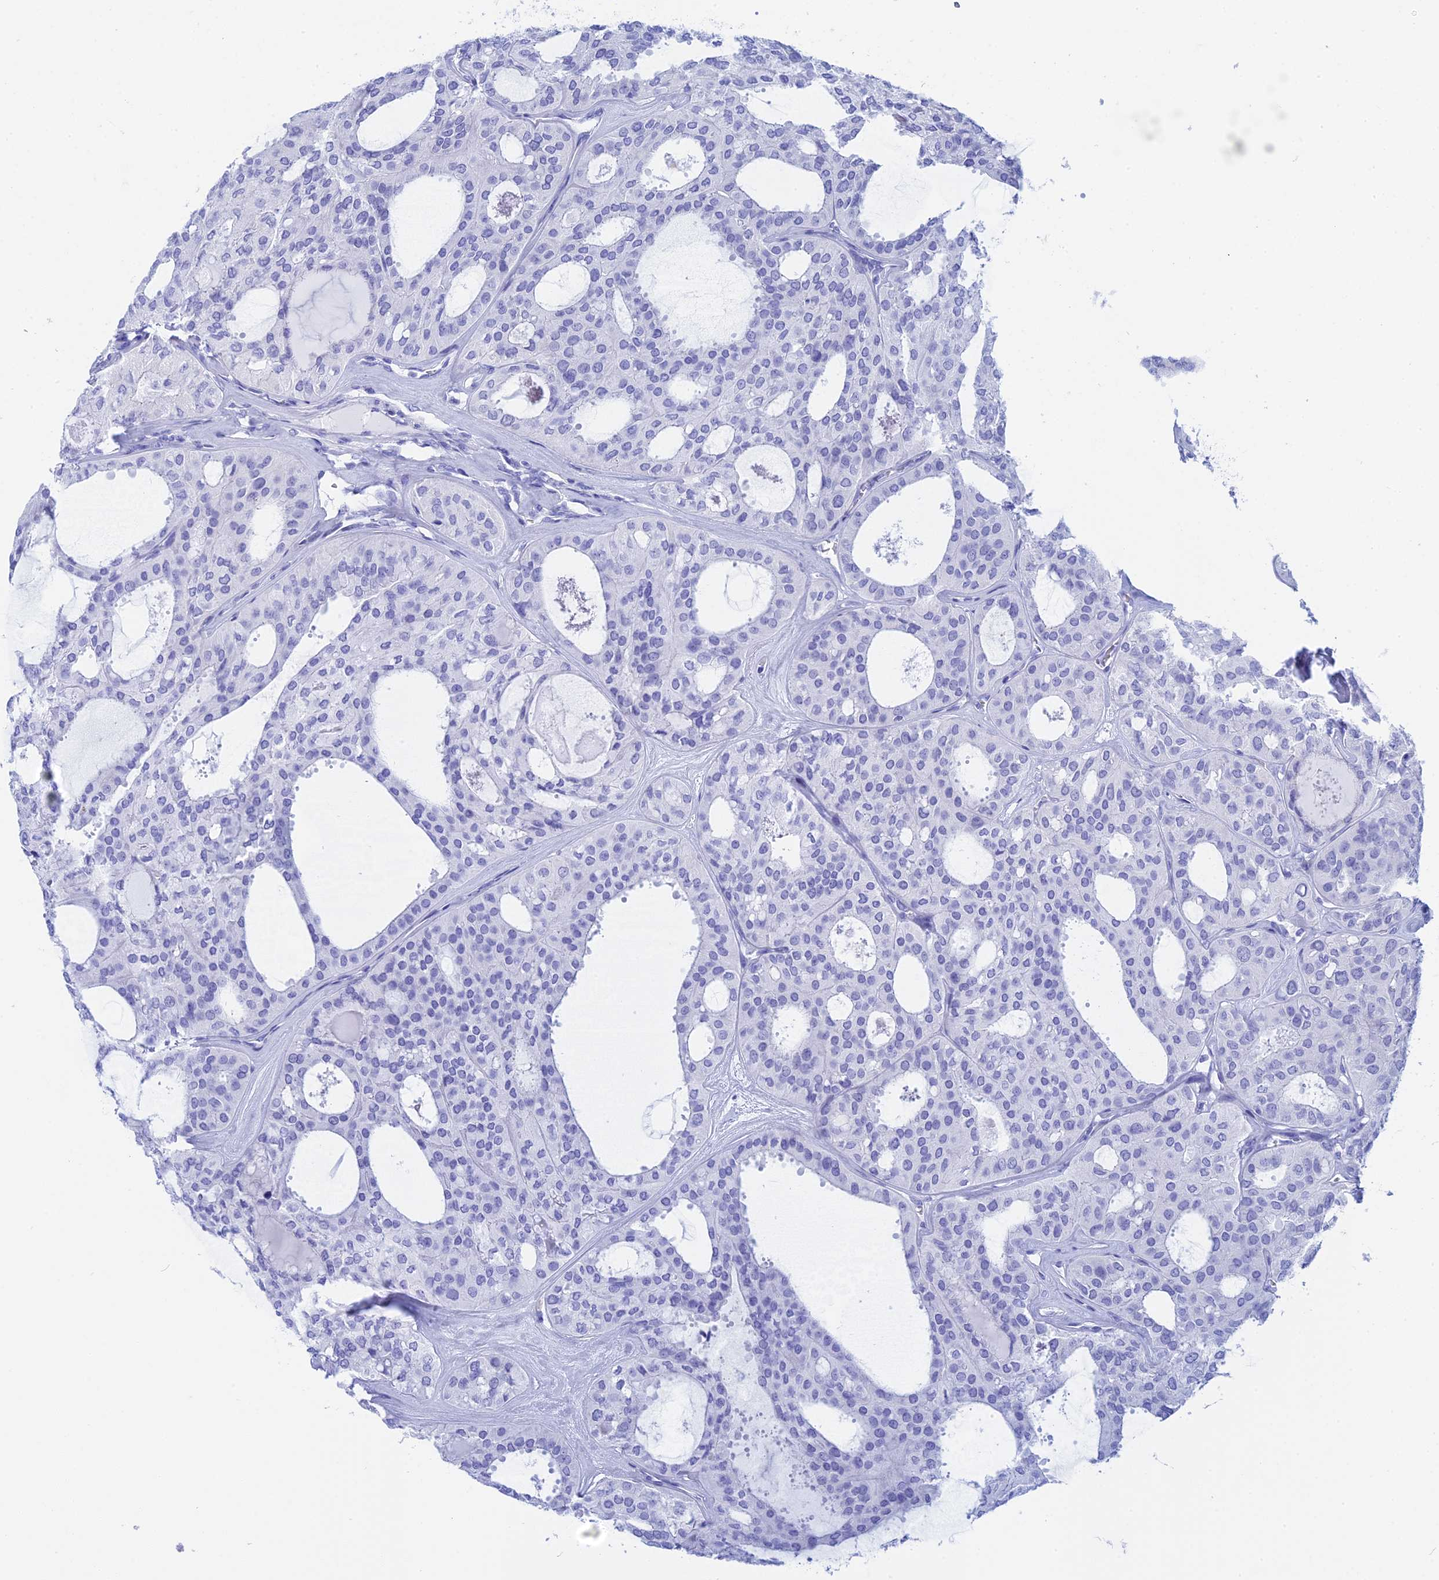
{"staining": {"intensity": "negative", "quantity": "none", "location": "none"}, "tissue": "thyroid cancer", "cell_type": "Tumor cells", "image_type": "cancer", "snomed": [{"axis": "morphology", "description": "Follicular adenoma carcinoma, NOS"}, {"axis": "topography", "description": "Thyroid gland"}], "caption": "Thyroid cancer (follicular adenoma carcinoma) was stained to show a protein in brown. There is no significant positivity in tumor cells.", "gene": "TEX101", "patient": {"sex": "male", "age": 75}}